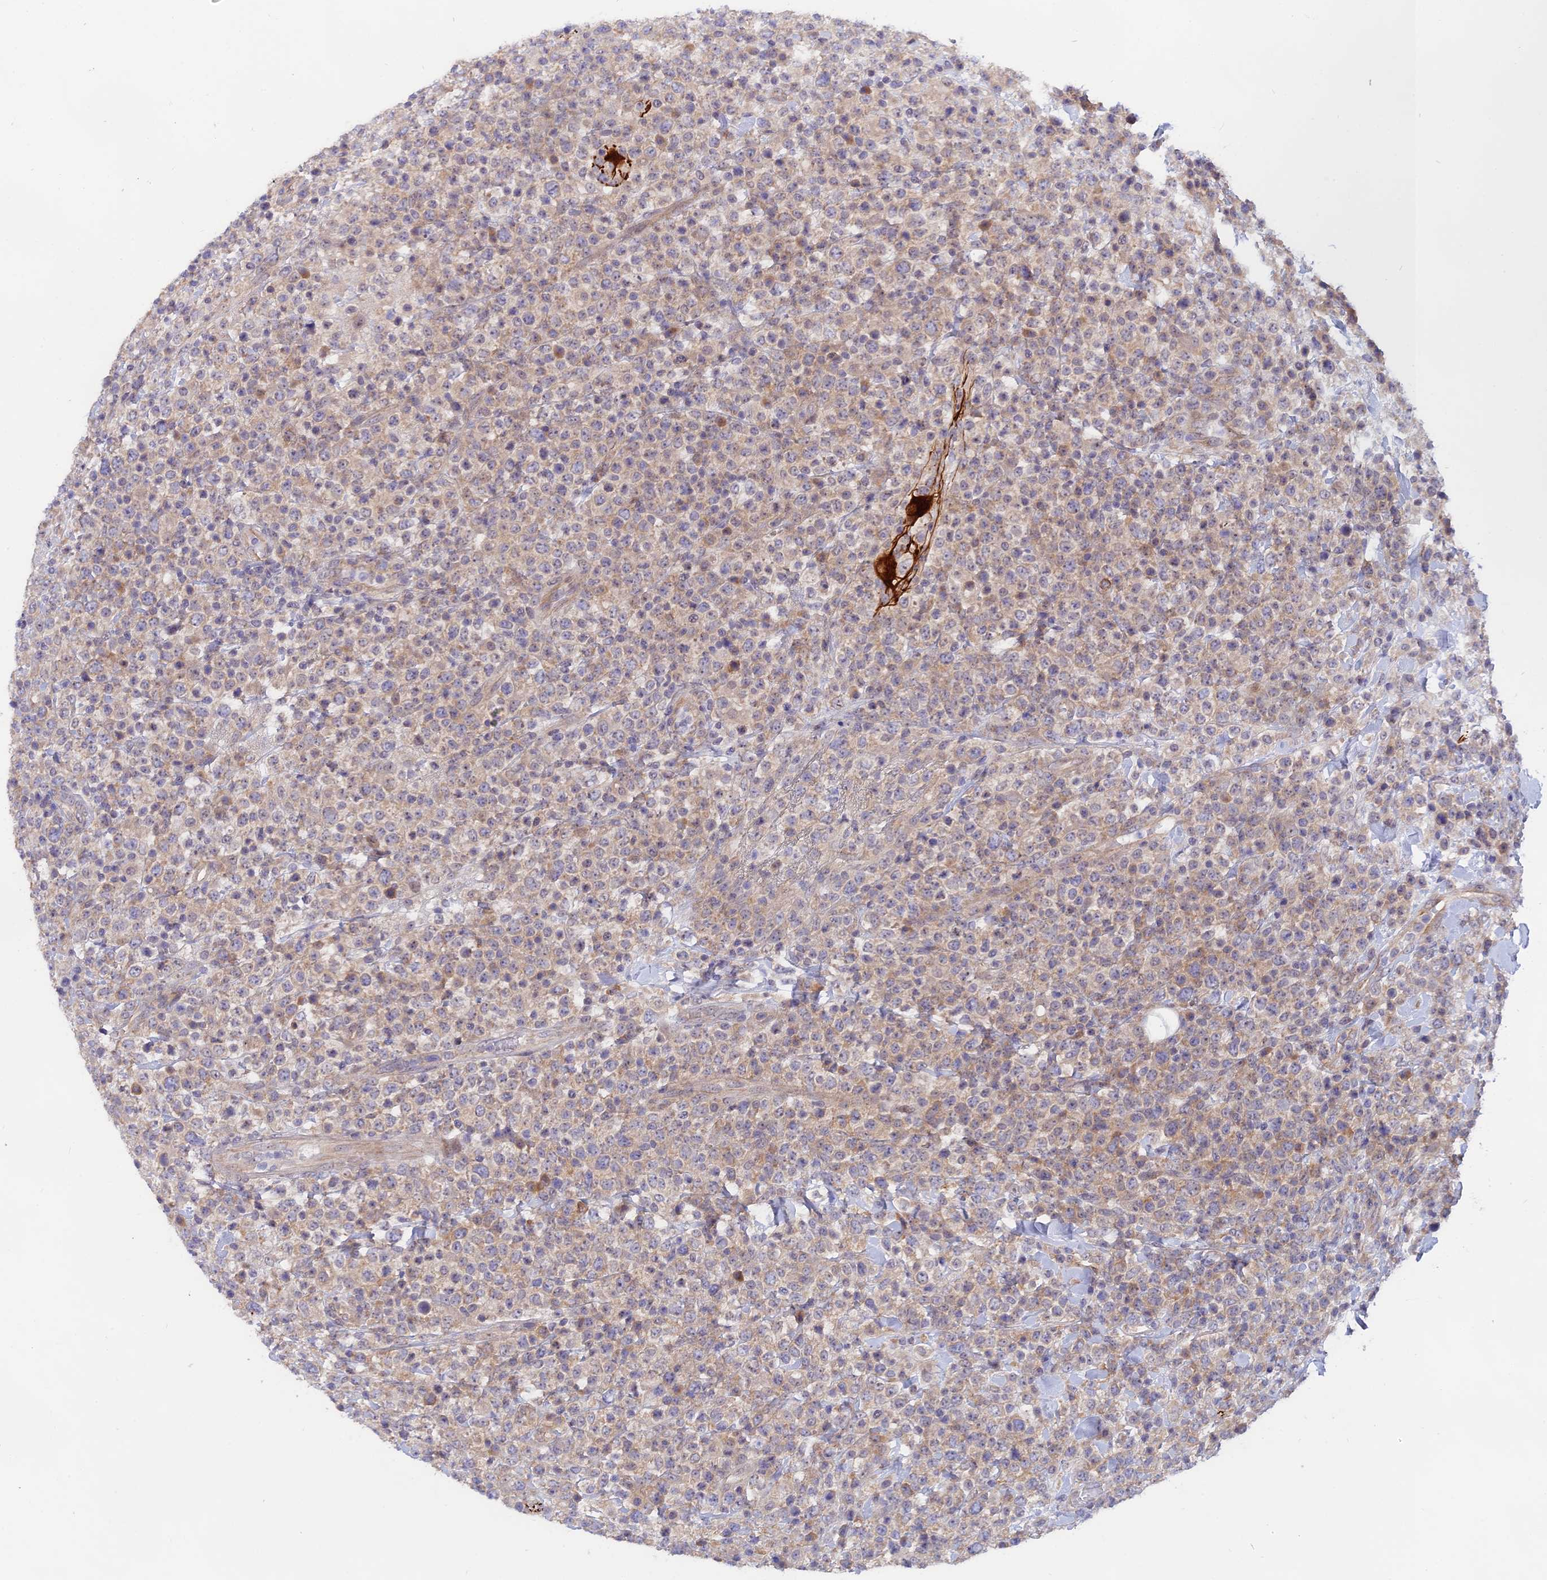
{"staining": {"intensity": "weak", "quantity": ">75%", "location": "cytoplasmic/membranous"}, "tissue": "lymphoma", "cell_type": "Tumor cells", "image_type": "cancer", "snomed": [{"axis": "morphology", "description": "Malignant lymphoma, non-Hodgkin's type, High grade"}, {"axis": "topography", "description": "Colon"}], "caption": "Human lymphoma stained for a protein (brown) exhibits weak cytoplasmic/membranous positive expression in about >75% of tumor cells.", "gene": "TENT4B", "patient": {"sex": "female", "age": 53}}